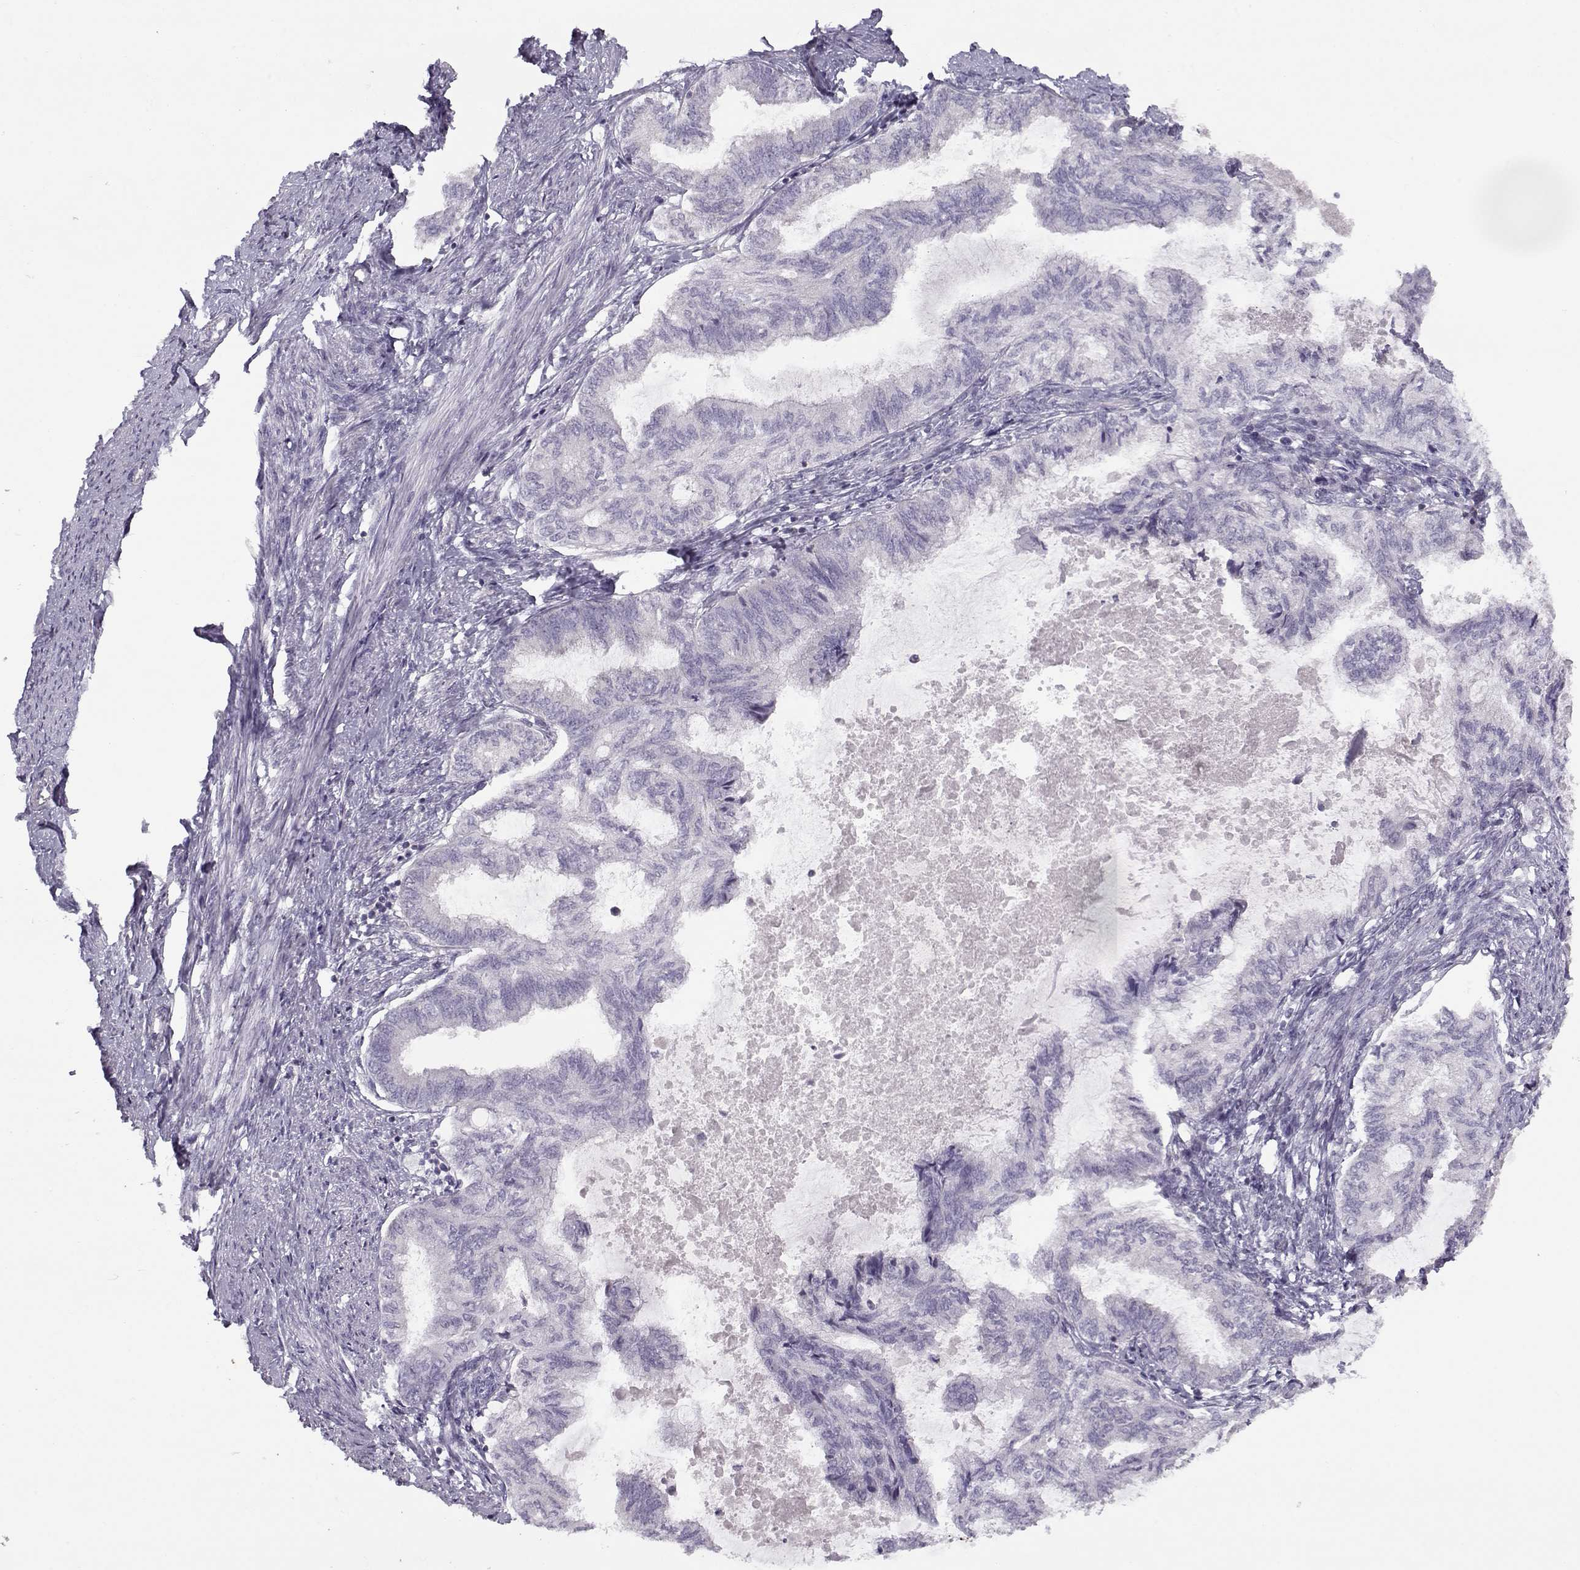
{"staining": {"intensity": "negative", "quantity": "none", "location": "none"}, "tissue": "endometrial cancer", "cell_type": "Tumor cells", "image_type": "cancer", "snomed": [{"axis": "morphology", "description": "Adenocarcinoma, NOS"}, {"axis": "topography", "description": "Endometrium"}], "caption": "IHC of endometrial cancer displays no positivity in tumor cells.", "gene": "KLF17", "patient": {"sex": "female", "age": 86}}